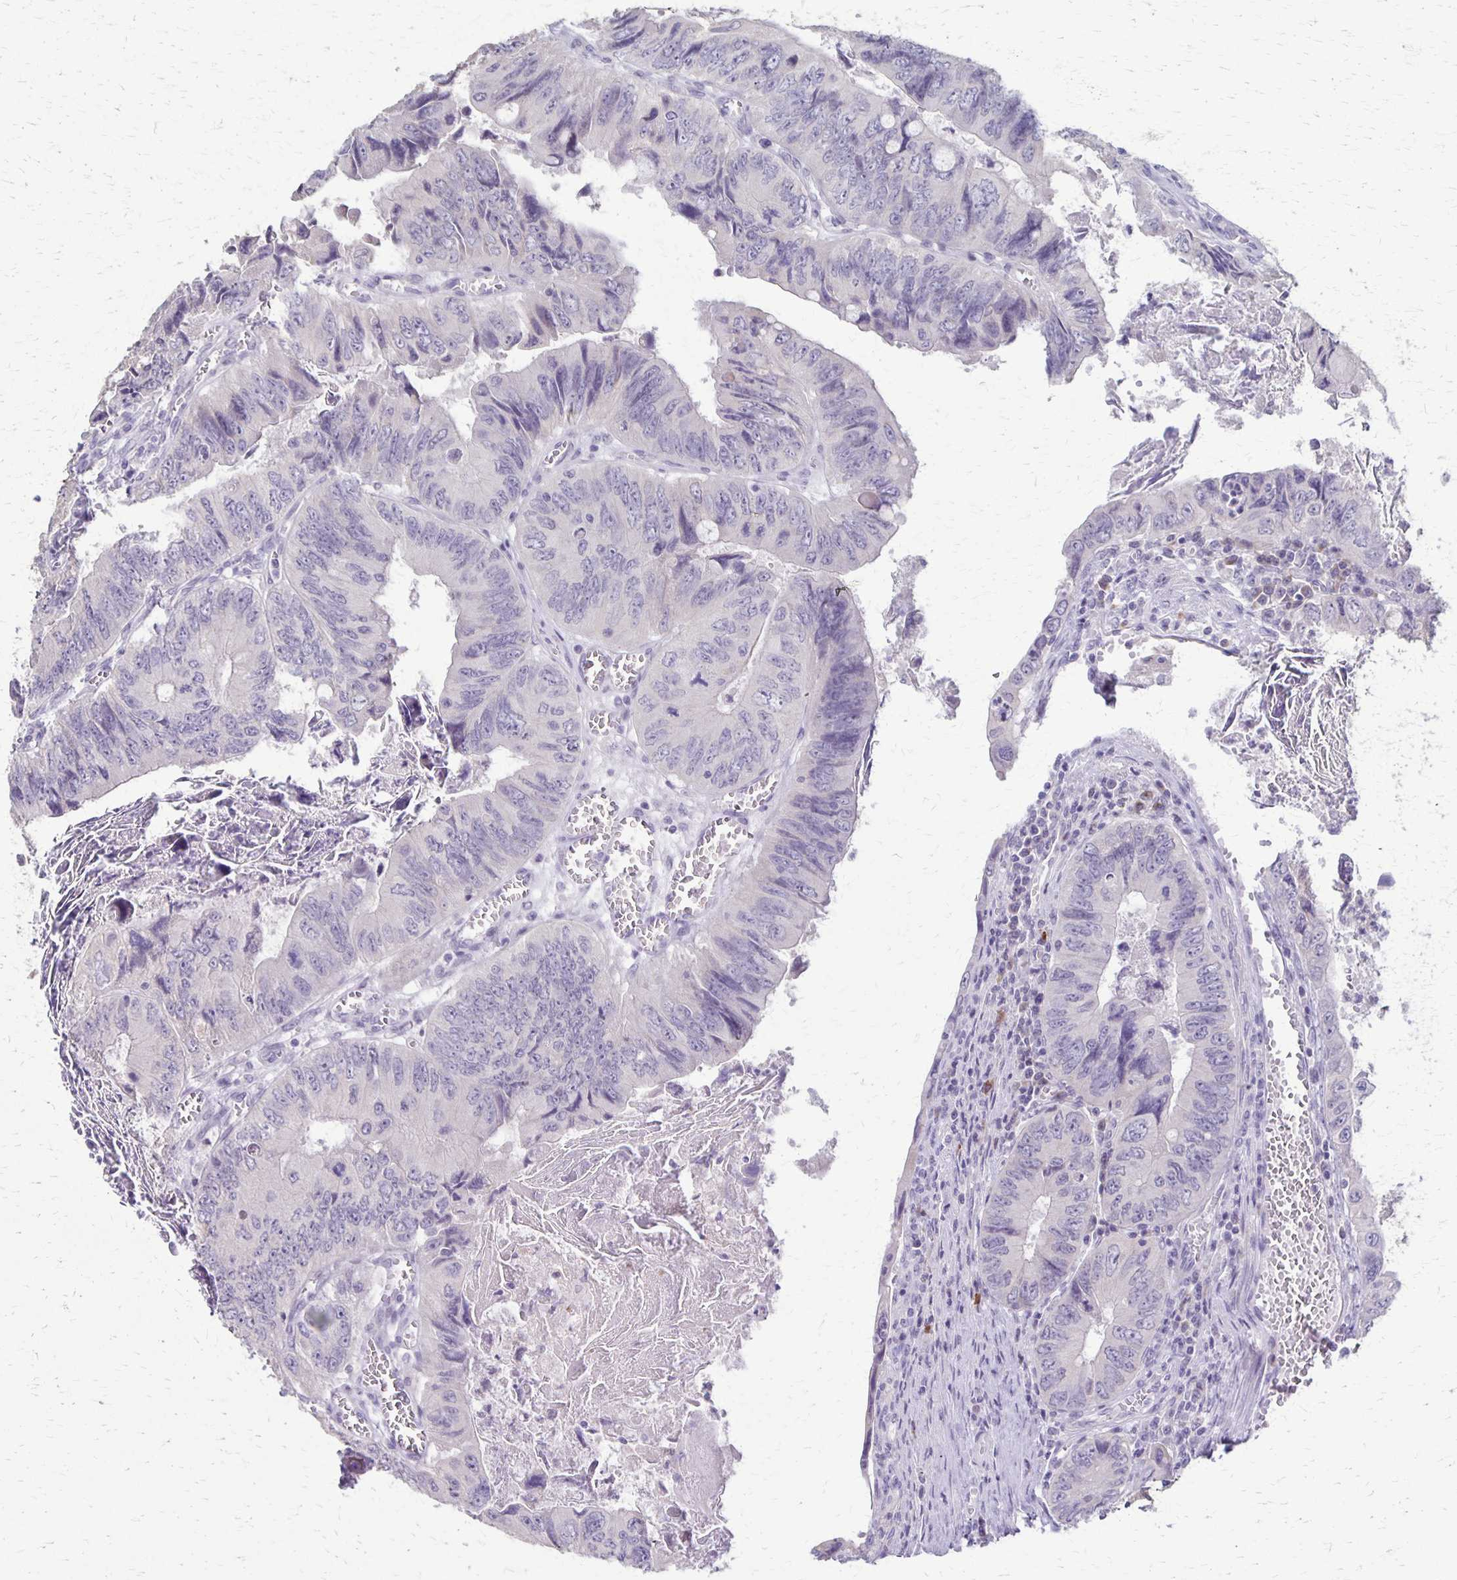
{"staining": {"intensity": "negative", "quantity": "none", "location": "none"}, "tissue": "colorectal cancer", "cell_type": "Tumor cells", "image_type": "cancer", "snomed": [{"axis": "morphology", "description": "Adenocarcinoma, NOS"}, {"axis": "topography", "description": "Colon"}], "caption": "This is an IHC photomicrograph of human adenocarcinoma (colorectal). There is no positivity in tumor cells.", "gene": "SLC35E2B", "patient": {"sex": "female", "age": 84}}